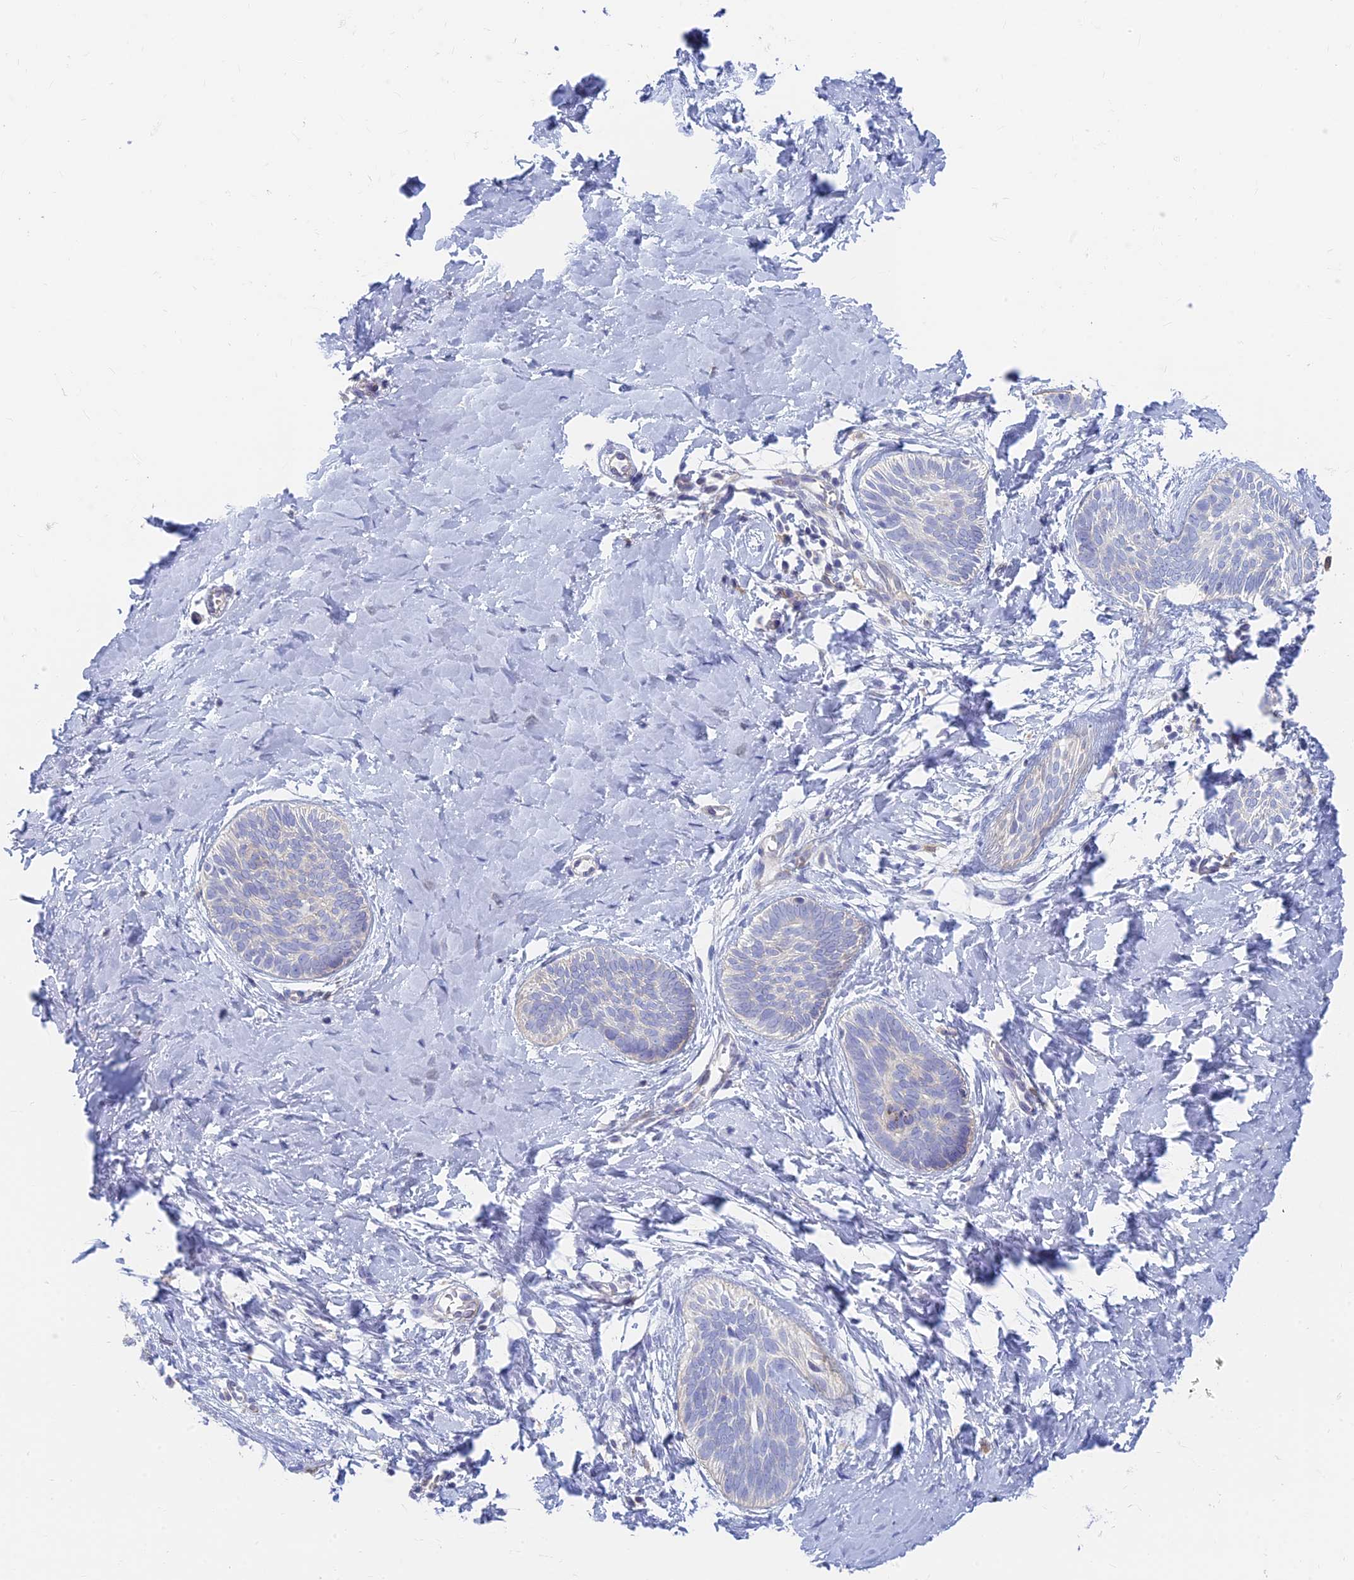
{"staining": {"intensity": "negative", "quantity": "none", "location": "none"}, "tissue": "skin cancer", "cell_type": "Tumor cells", "image_type": "cancer", "snomed": [{"axis": "morphology", "description": "Basal cell carcinoma"}, {"axis": "topography", "description": "Skin"}], "caption": "IHC of basal cell carcinoma (skin) reveals no positivity in tumor cells. (IHC, brightfield microscopy, high magnification).", "gene": "STRN4", "patient": {"sex": "female", "age": 81}}